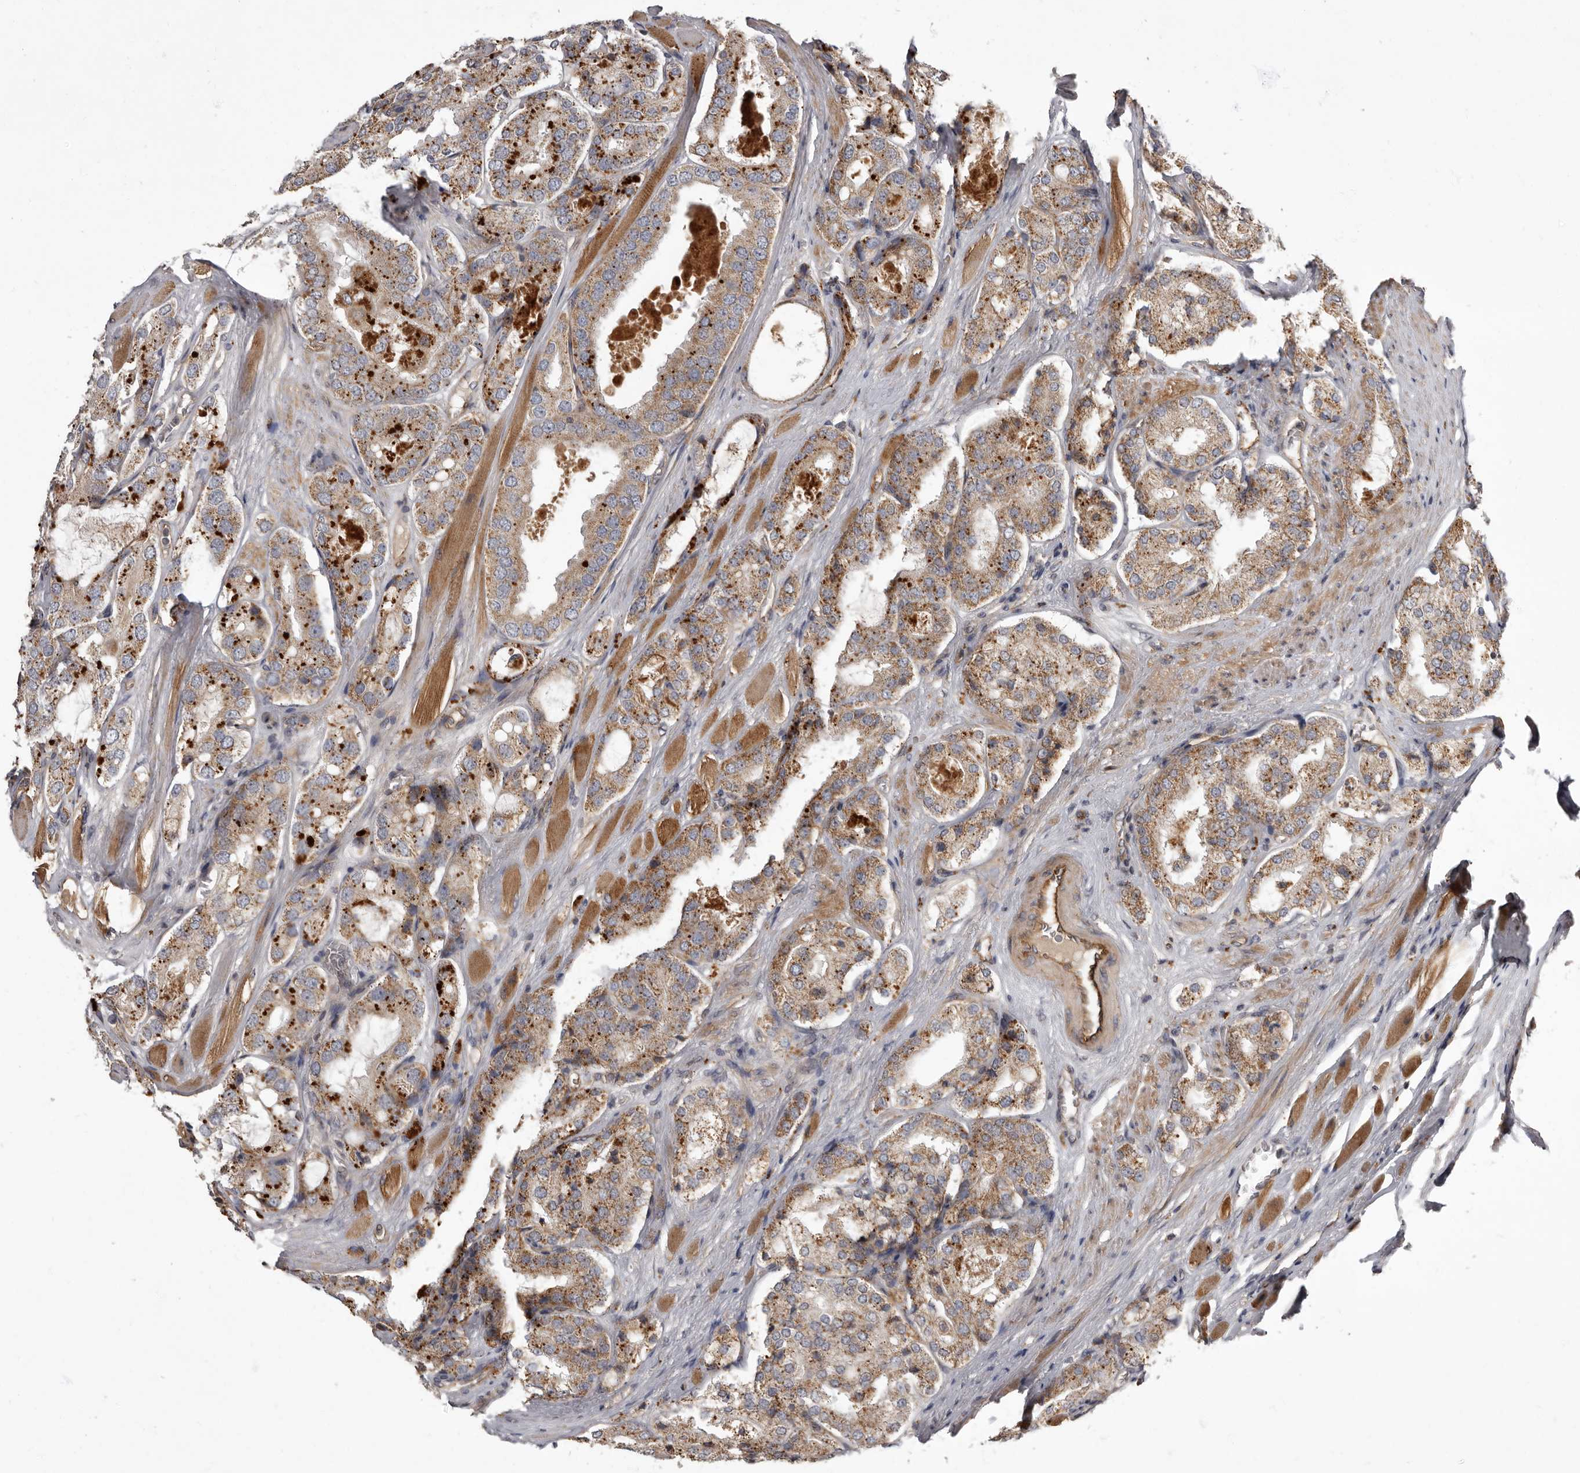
{"staining": {"intensity": "moderate", "quantity": ">75%", "location": "cytoplasmic/membranous"}, "tissue": "prostate cancer", "cell_type": "Tumor cells", "image_type": "cancer", "snomed": [{"axis": "morphology", "description": "Adenocarcinoma, High grade"}, {"axis": "topography", "description": "Prostate"}], "caption": "High-grade adenocarcinoma (prostate) tissue reveals moderate cytoplasmic/membranous positivity in about >75% of tumor cells (Stains: DAB in brown, nuclei in blue, Microscopy: brightfield microscopy at high magnification).", "gene": "ADCY2", "patient": {"sex": "male", "age": 65}}